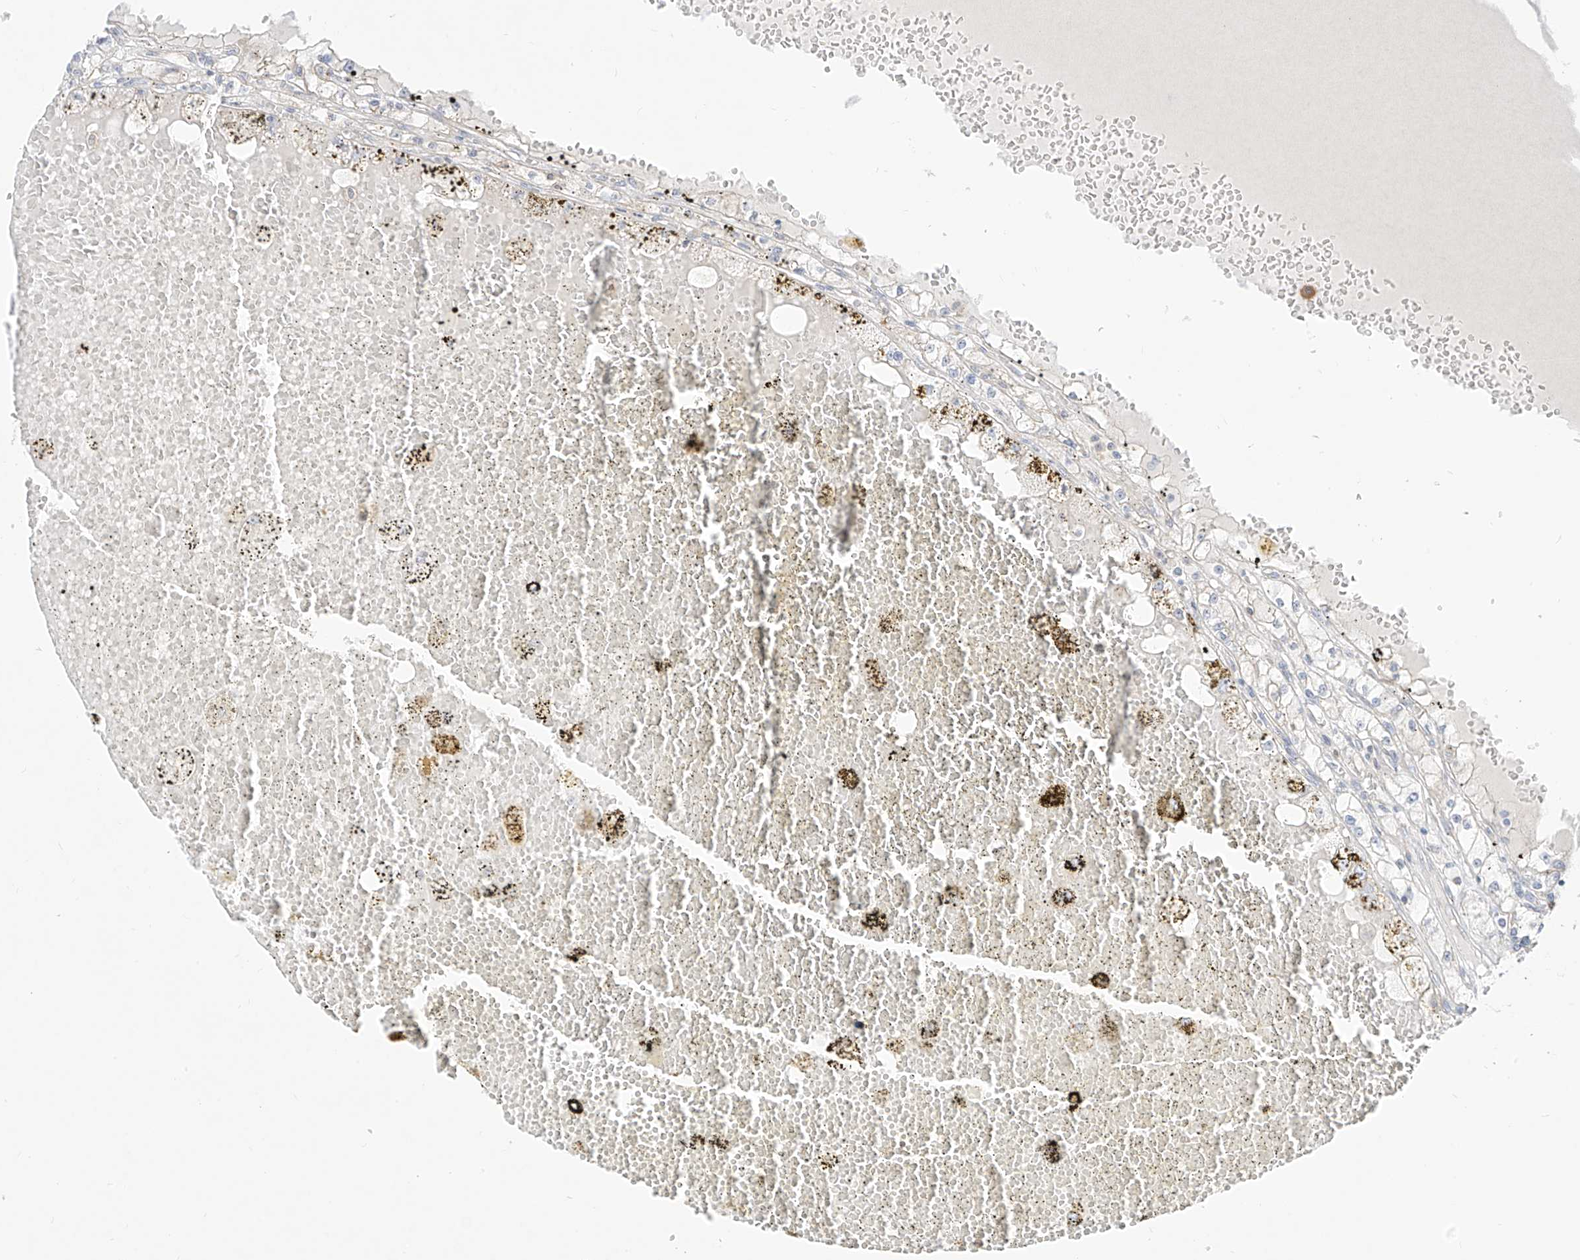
{"staining": {"intensity": "negative", "quantity": "none", "location": "none"}, "tissue": "renal cancer", "cell_type": "Tumor cells", "image_type": "cancer", "snomed": [{"axis": "morphology", "description": "Adenocarcinoma, NOS"}, {"axis": "topography", "description": "Kidney"}], "caption": "This is a image of IHC staining of adenocarcinoma (renal), which shows no positivity in tumor cells. (DAB (3,3'-diaminobenzidine) IHC, high magnification).", "gene": "SYTL3", "patient": {"sex": "male", "age": 56}}